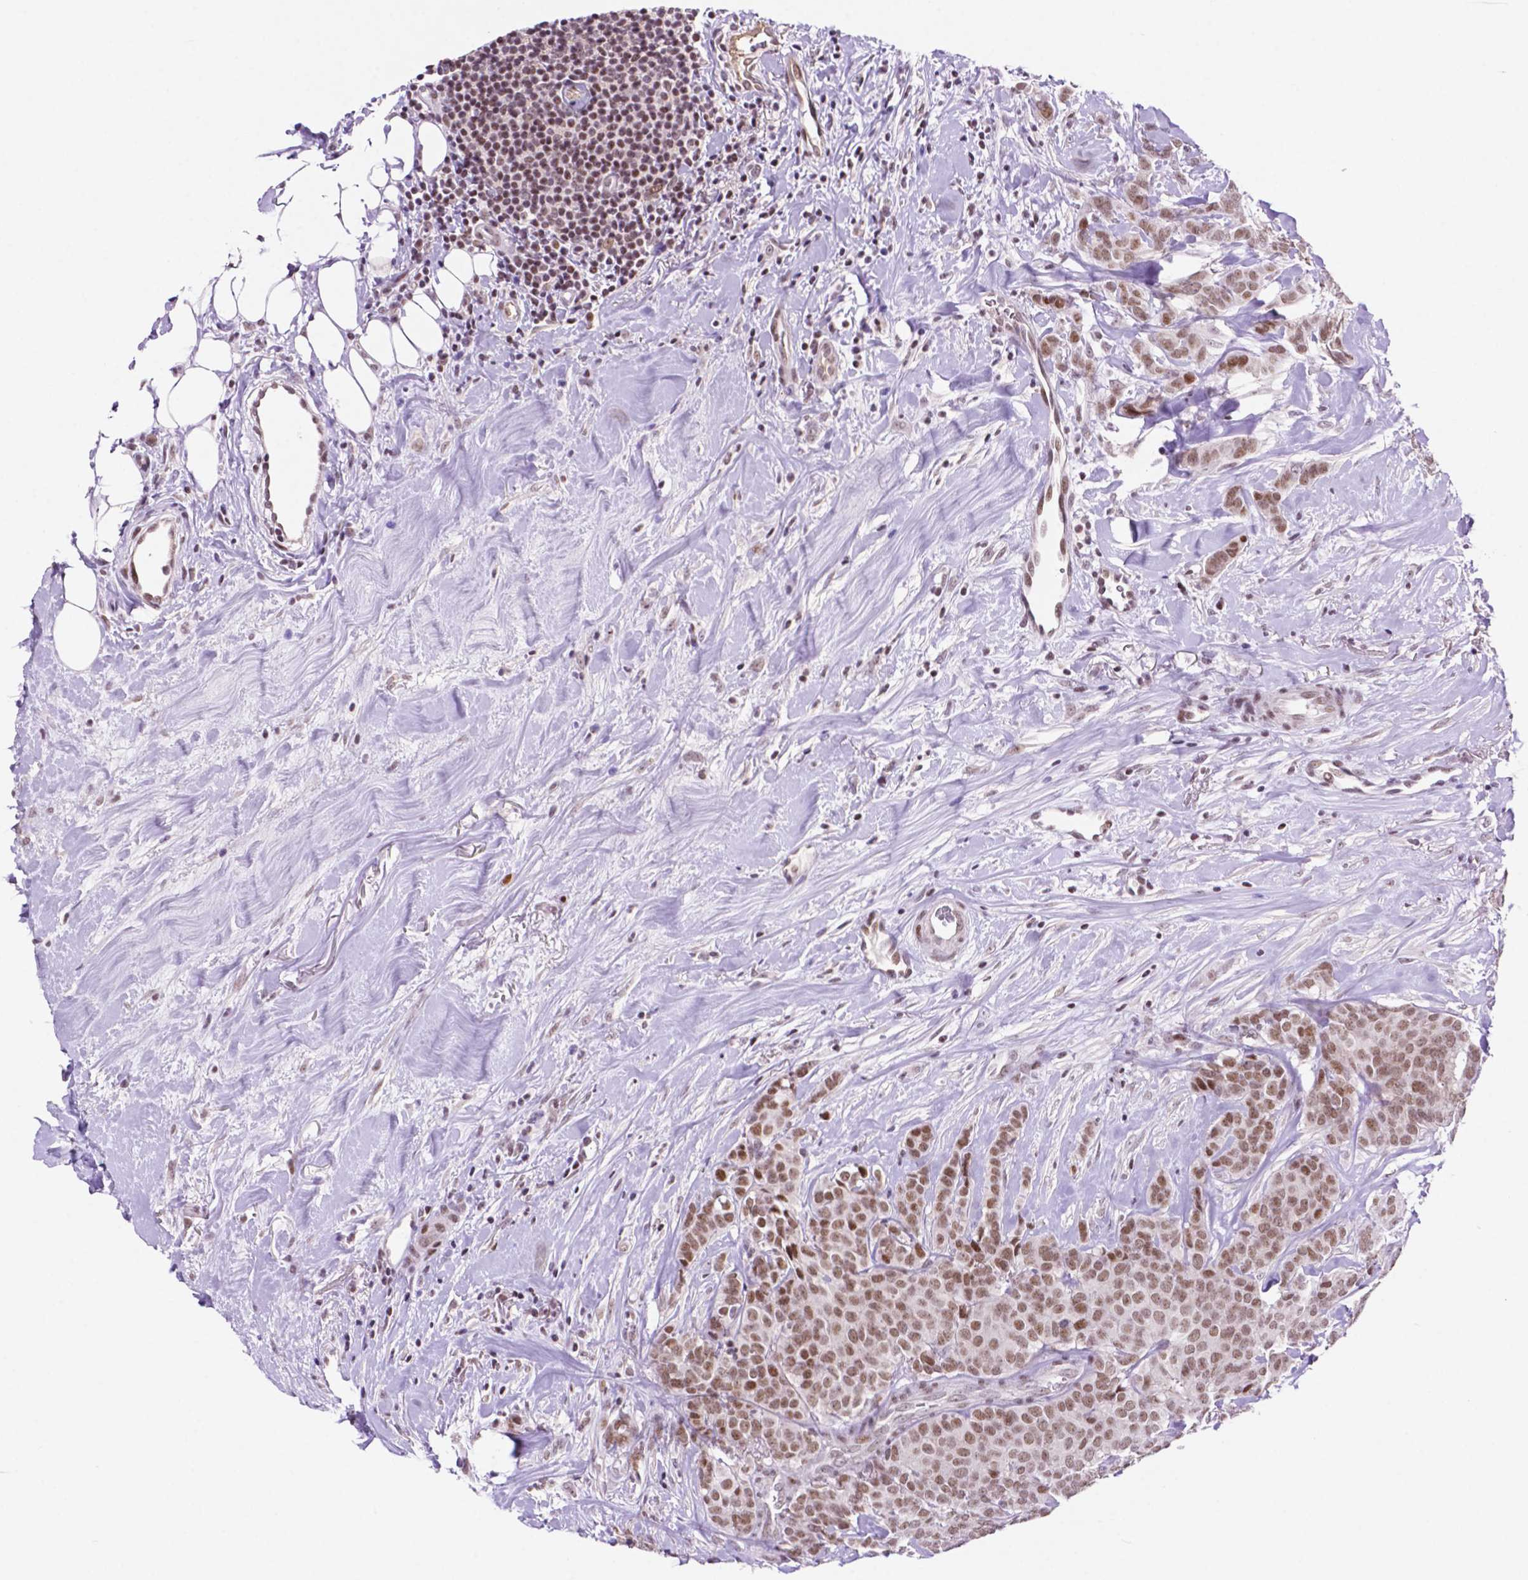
{"staining": {"intensity": "moderate", "quantity": ">75%", "location": "nuclear"}, "tissue": "breast cancer", "cell_type": "Tumor cells", "image_type": "cancer", "snomed": [{"axis": "morphology", "description": "Duct carcinoma"}, {"axis": "topography", "description": "Breast"}], "caption": "Breast cancer stained for a protein (brown) displays moderate nuclear positive positivity in approximately >75% of tumor cells.", "gene": "NCOR1", "patient": {"sex": "female", "age": 84}}